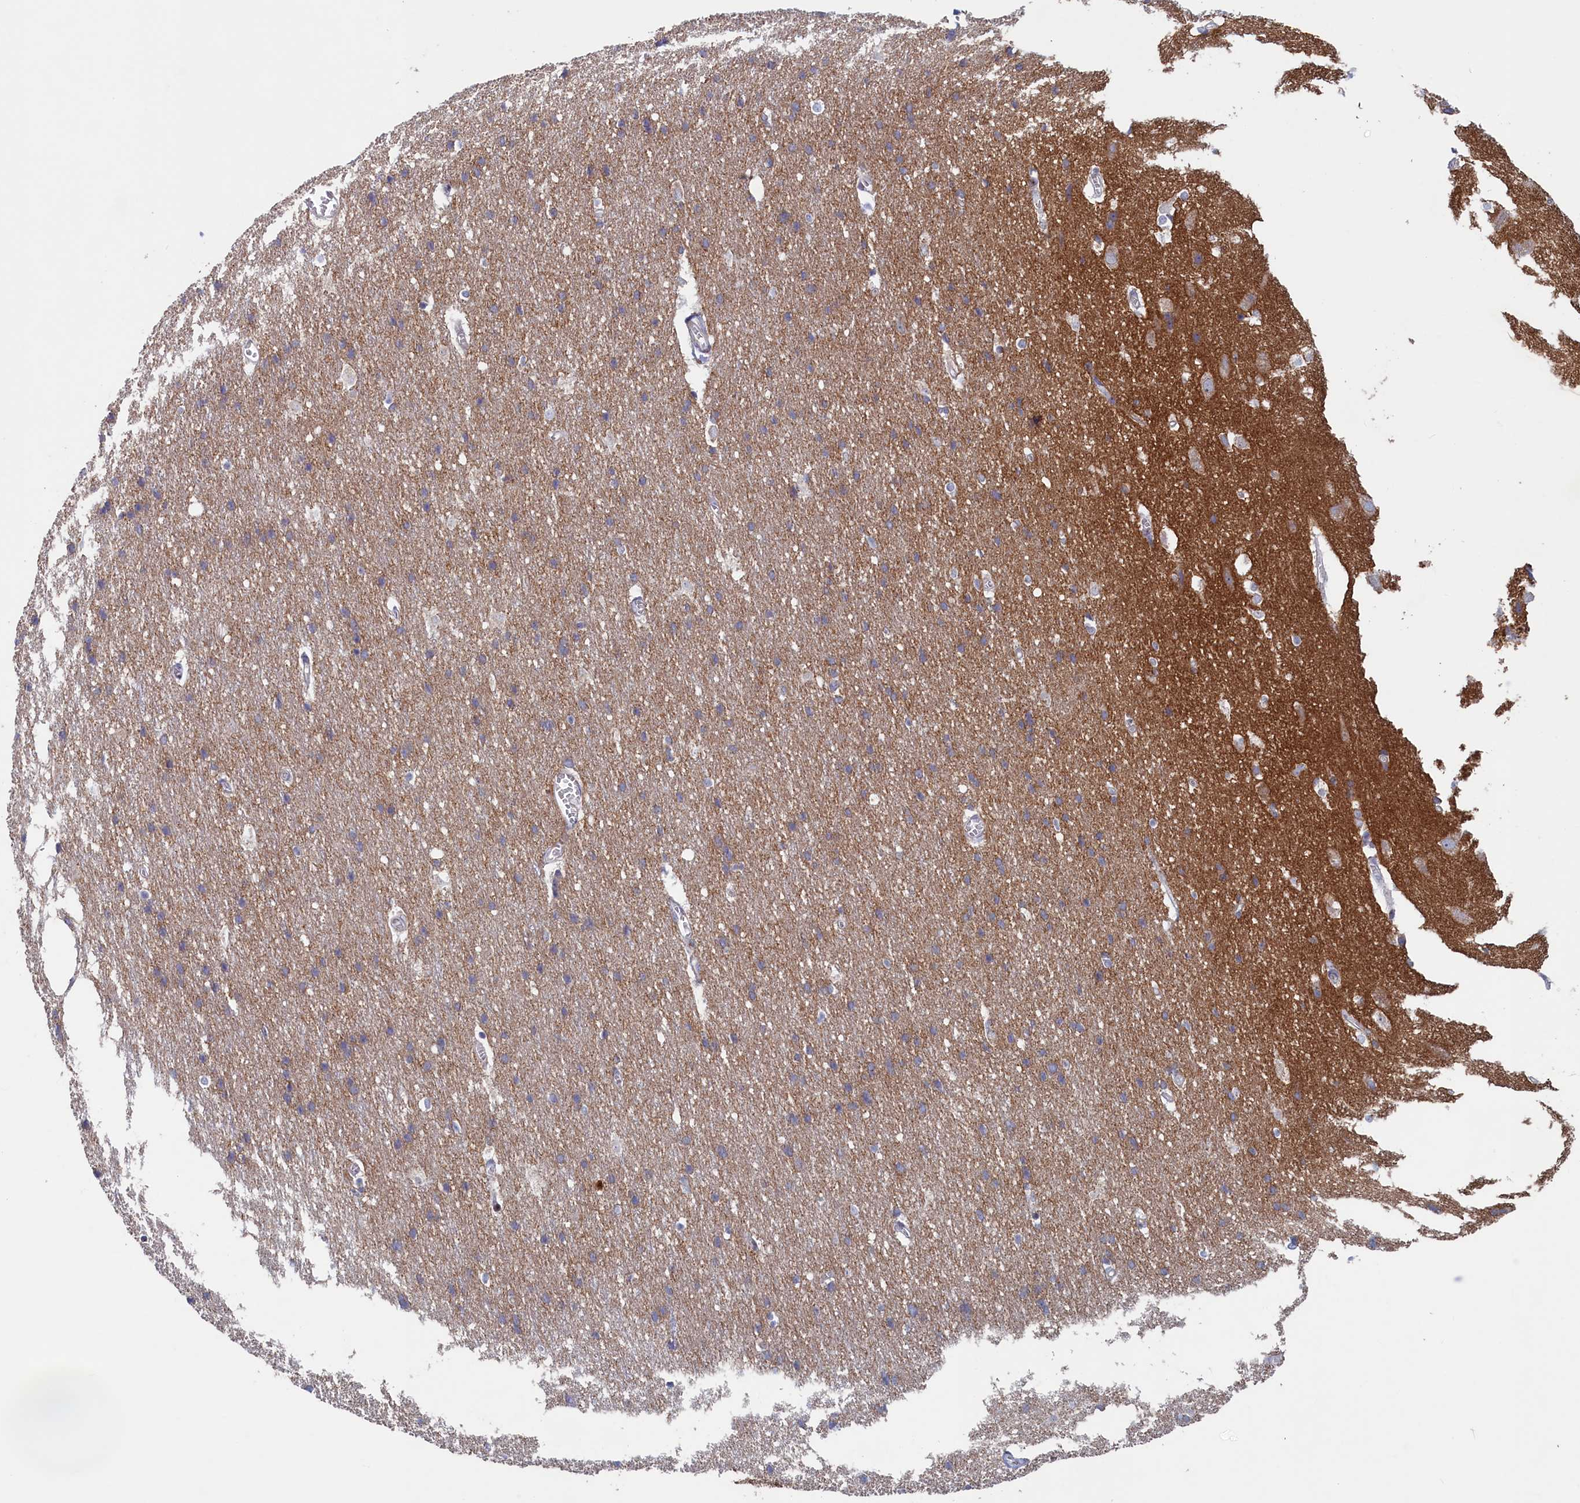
{"staining": {"intensity": "negative", "quantity": "none", "location": "none"}, "tissue": "cerebral cortex", "cell_type": "Endothelial cells", "image_type": "normal", "snomed": [{"axis": "morphology", "description": "Normal tissue, NOS"}, {"axis": "topography", "description": "Cerebral cortex"}], "caption": "This micrograph is of unremarkable cerebral cortex stained with immunohistochemistry to label a protein in brown with the nuclei are counter-stained blue. There is no expression in endothelial cells. (Immunohistochemistry (ihc), brightfield microscopy, high magnification).", "gene": "MTFMT", "patient": {"sex": "male", "age": 54}}